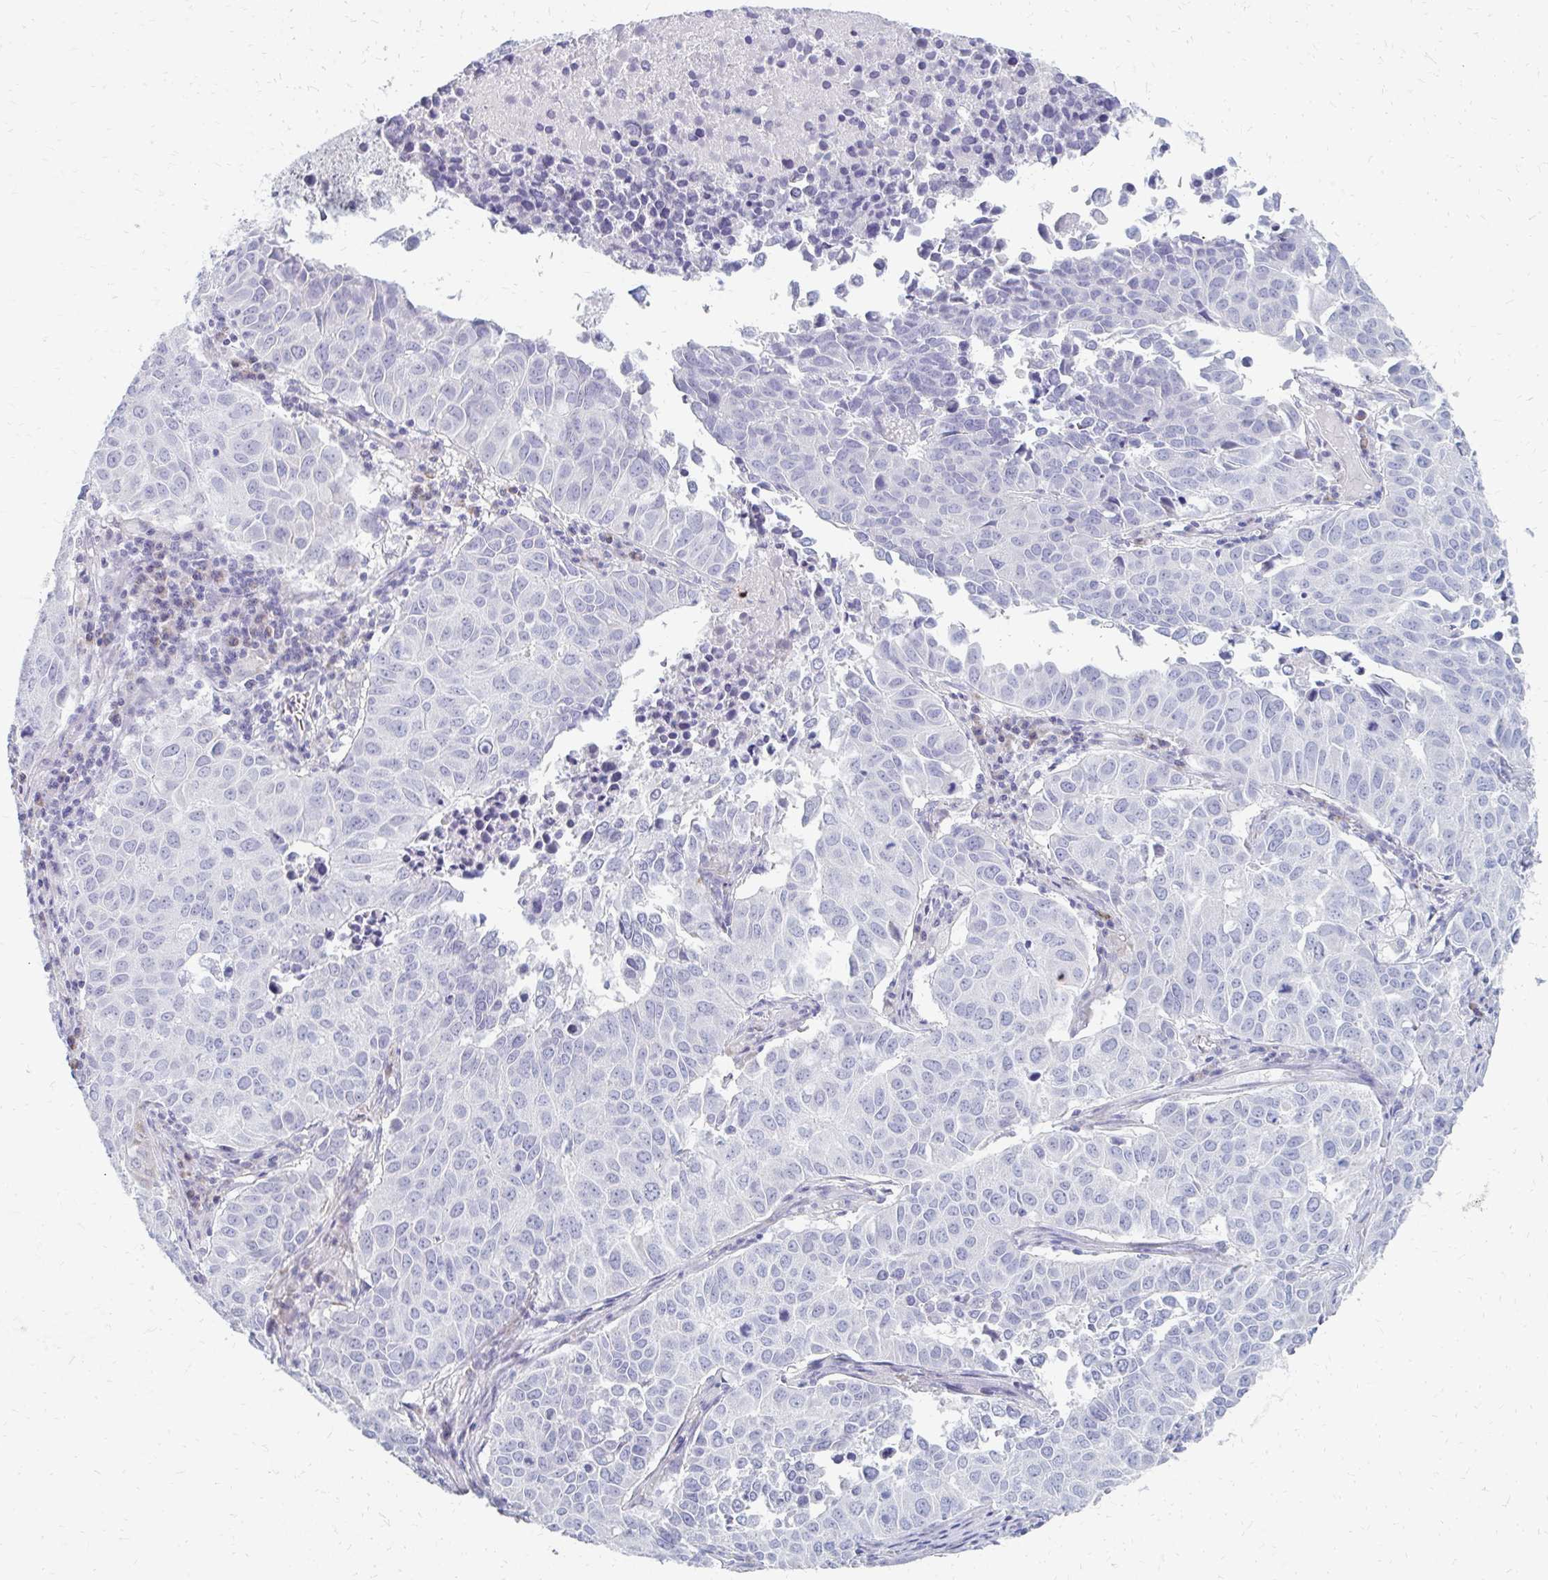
{"staining": {"intensity": "negative", "quantity": "none", "location": "none"}, "tissue": "lung cancer", "cell_type": "Tumor cells", "image_type": "cancer", "snomed": [{"axis": "morphology", "description": "Adenocarcinoma, NOS"}, {"axis": "topography", "description": "Lung"}], "caption": "Immunohistochemical staining of human lung cancer (adenocarcinoma) exhibits no significant positivity in tumor cells. The staining was performed using DAB (3,3'-diaminobenzidine) to visualize the protein expression in brown, while the nuclei were stained in blue with hematoxylin (Magnification: 20x).", "gene": "OR10V1", "patient": {"sex": "female", "age": 50}}